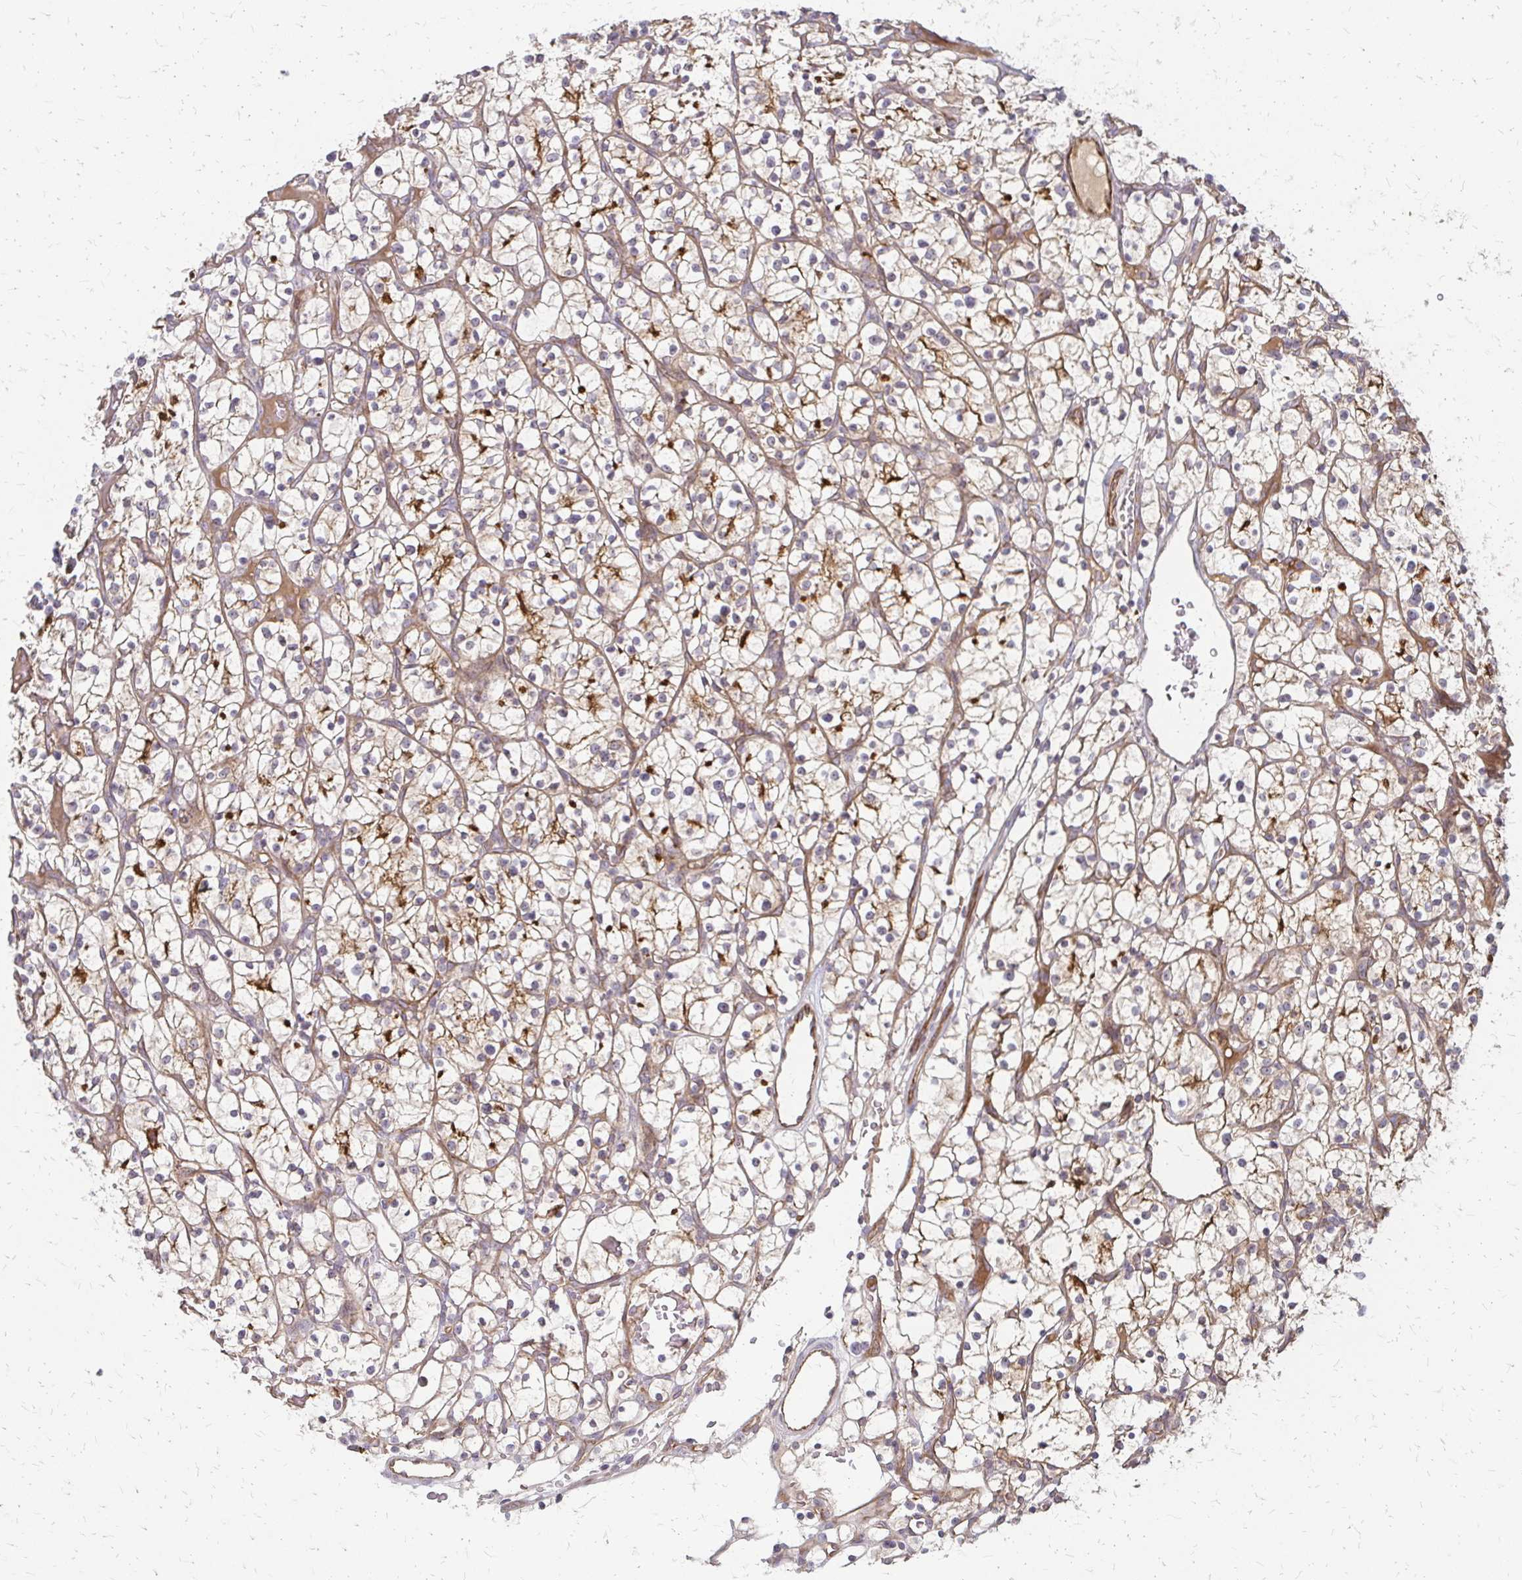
{"staining": {"intensity": "weak", "quantity": "25%-75%", "location": "cytoplasmic/membranous"}, "tissue": "renal cancer", "cell_type": "Tumor cells", "image_type": "cancer", "snomed": [{"axis": "morphology", "description": "Adenocarcinoma, NOS"}, {"axis": "topography", "description": "Kidney"}], "caption": "The histopathology image demonstrates staining of renal cancer, revealing weak cytoplasmic/membranous protein expression (brown color) within tumor cells. (Brightfield microscopy of DAB IHC at high magnification).", "gene": "ZNF383", "patient": {"sex": "female", "age": 64}}